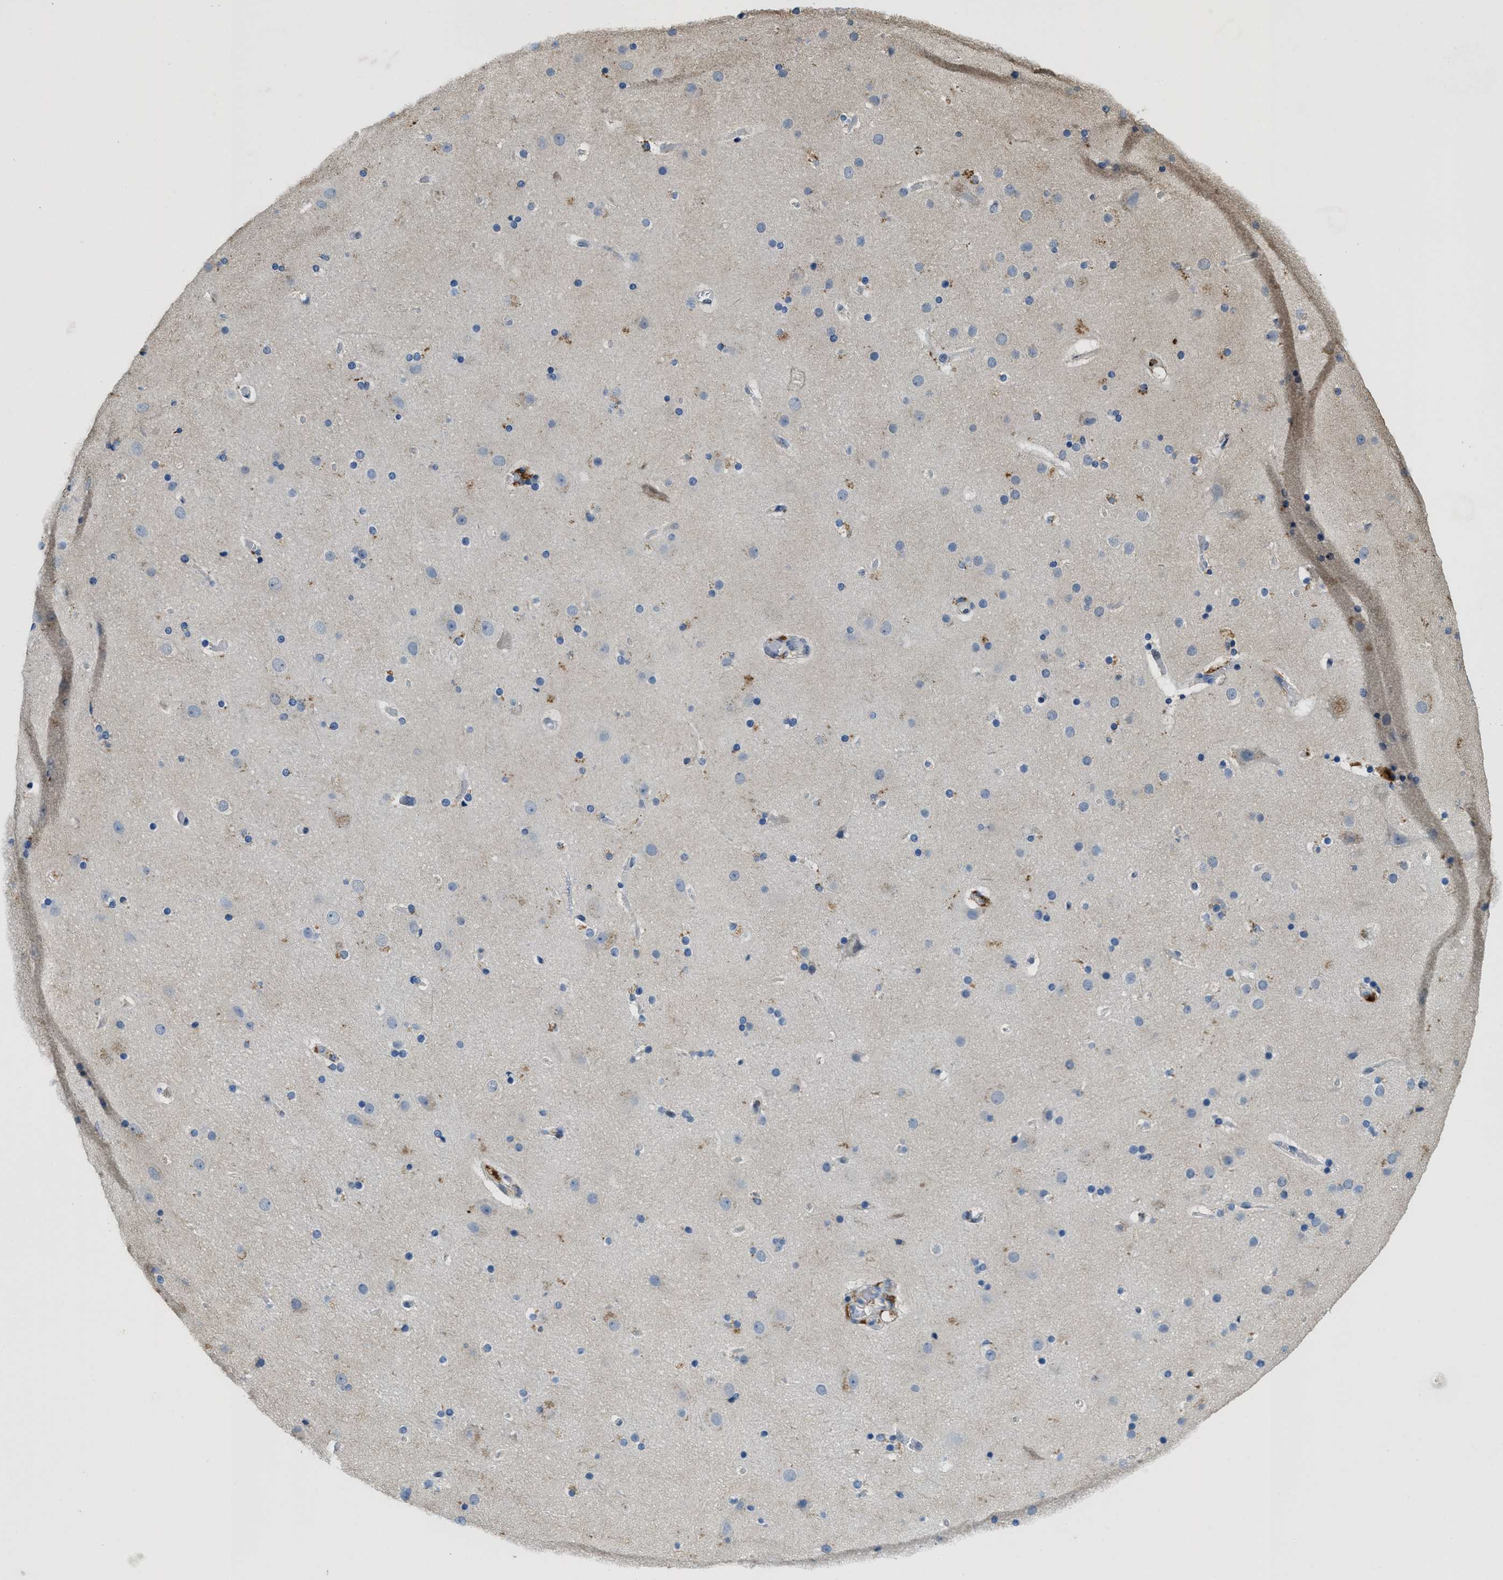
{"staining": {"intensity": "negative", "quantity": "none", "location": "none"}, "tissue": "cerebral cortex", "cell_type": "Endothelial cells", "image_type": "normal", "snomed": [{"axis": "morphology", "description": "Normal tissue, NOS"}, {"axis": "topography", "description": "Cerebral cortex"}], "caption": "Immunohistochemistry photomicrograph of unremarkable cerebral cortex: cerebral cortex stained with DAB (3,3'-diaminobenzidine) reveals no significant protein expression in endothelial cells.", "gene": "BMPR2", "patient": {"sex": "male", "age": 57}}